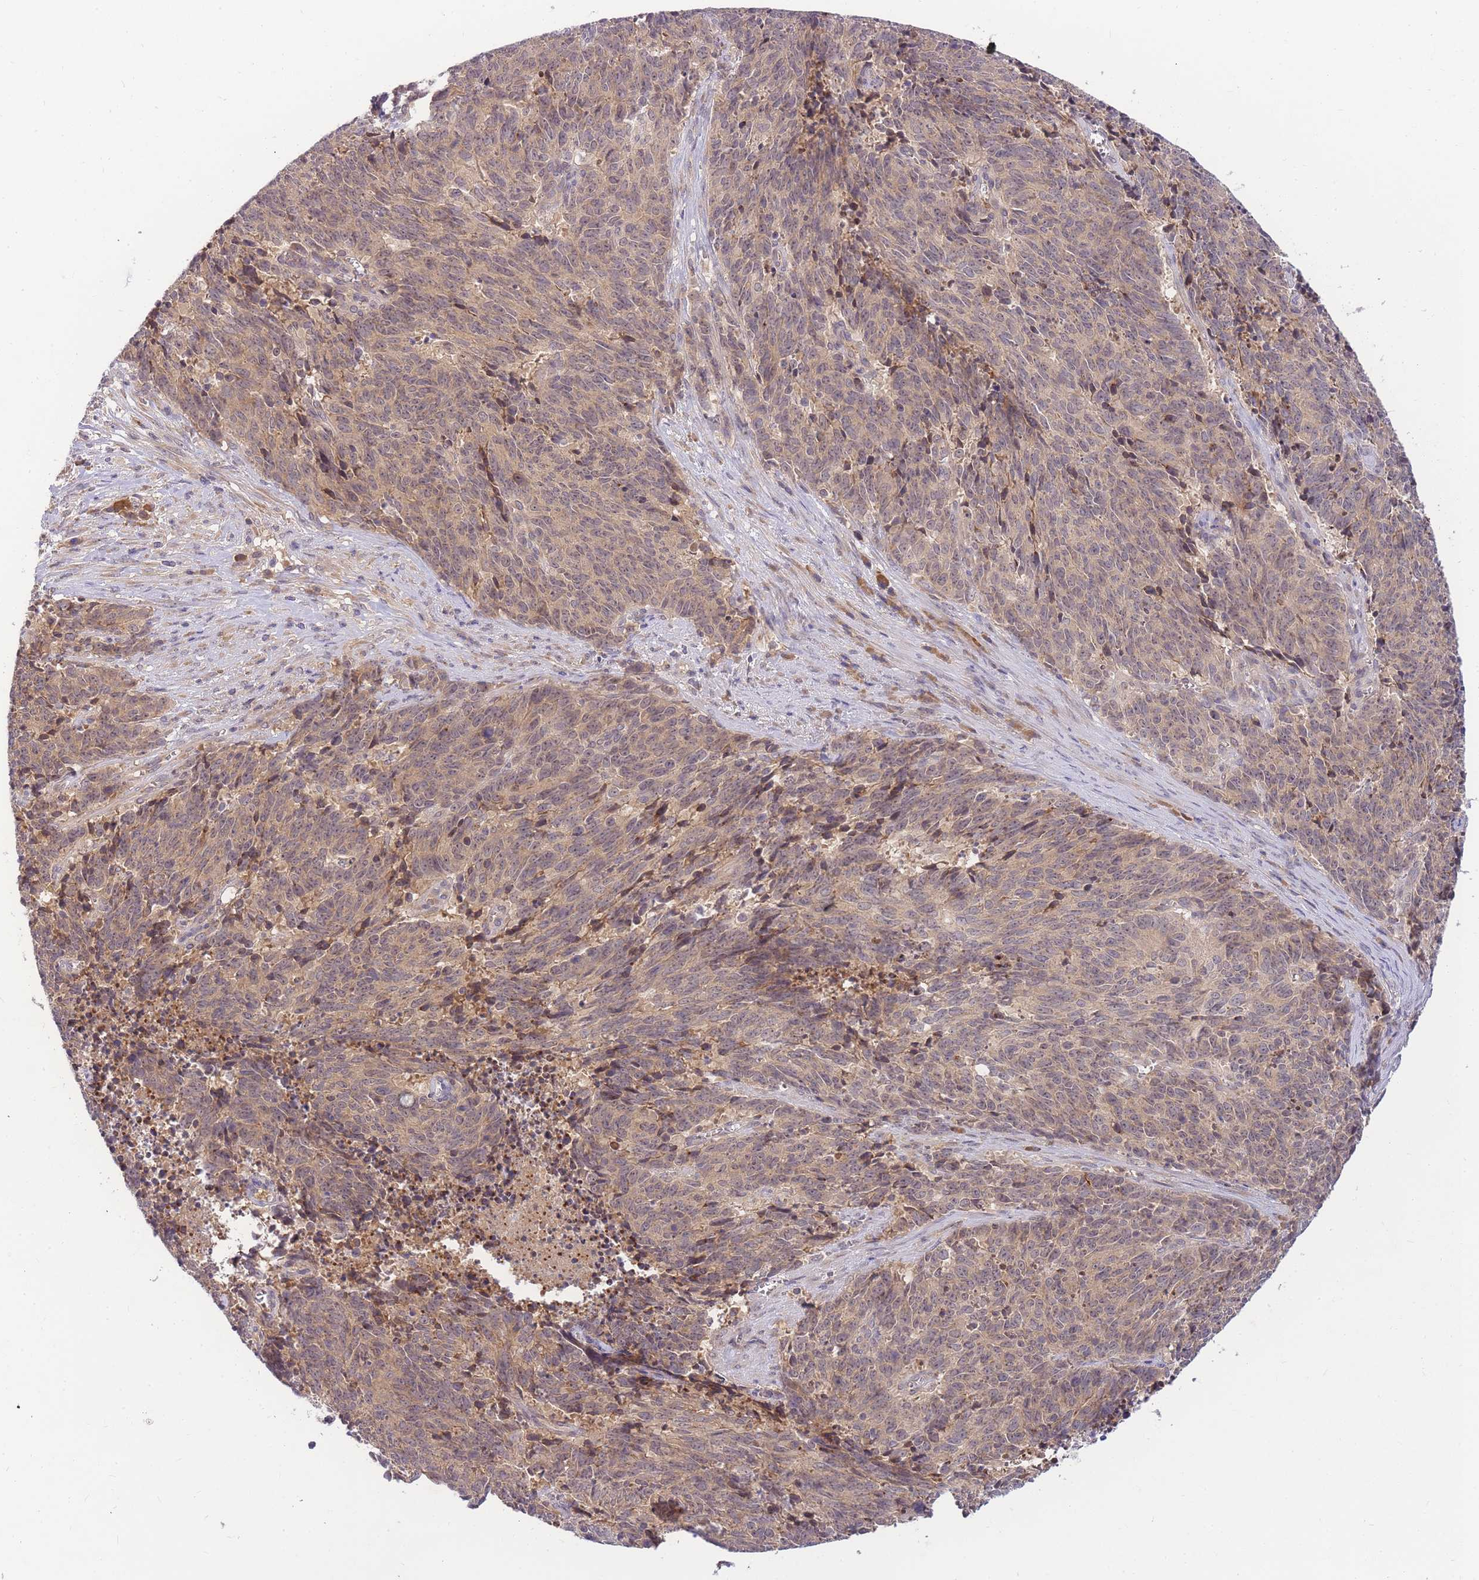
{"staining": {"intensity": "weak", "quantity": "25%-75%", "location": "cytoplasmic/membranous,nuclear"}, "tissue": "cervical cancer", "cell_type": "Tumor cells", "image_type": "cancer", "snomed": [{"axis": "morphology", "description": "Squamous cell carcinoma, NOS"}, {"axis": "topography", "description": "Cervix"}], "caption": "Tumor cells exhibit low levels of weak cytoplasmic/membranous and nuclear staining in approximately 25%-75% of cells in human cervical cancer (squamous cell carcinoma).", "gene": "ZNF577", "patient": {"sex": "female", "age": 29}}